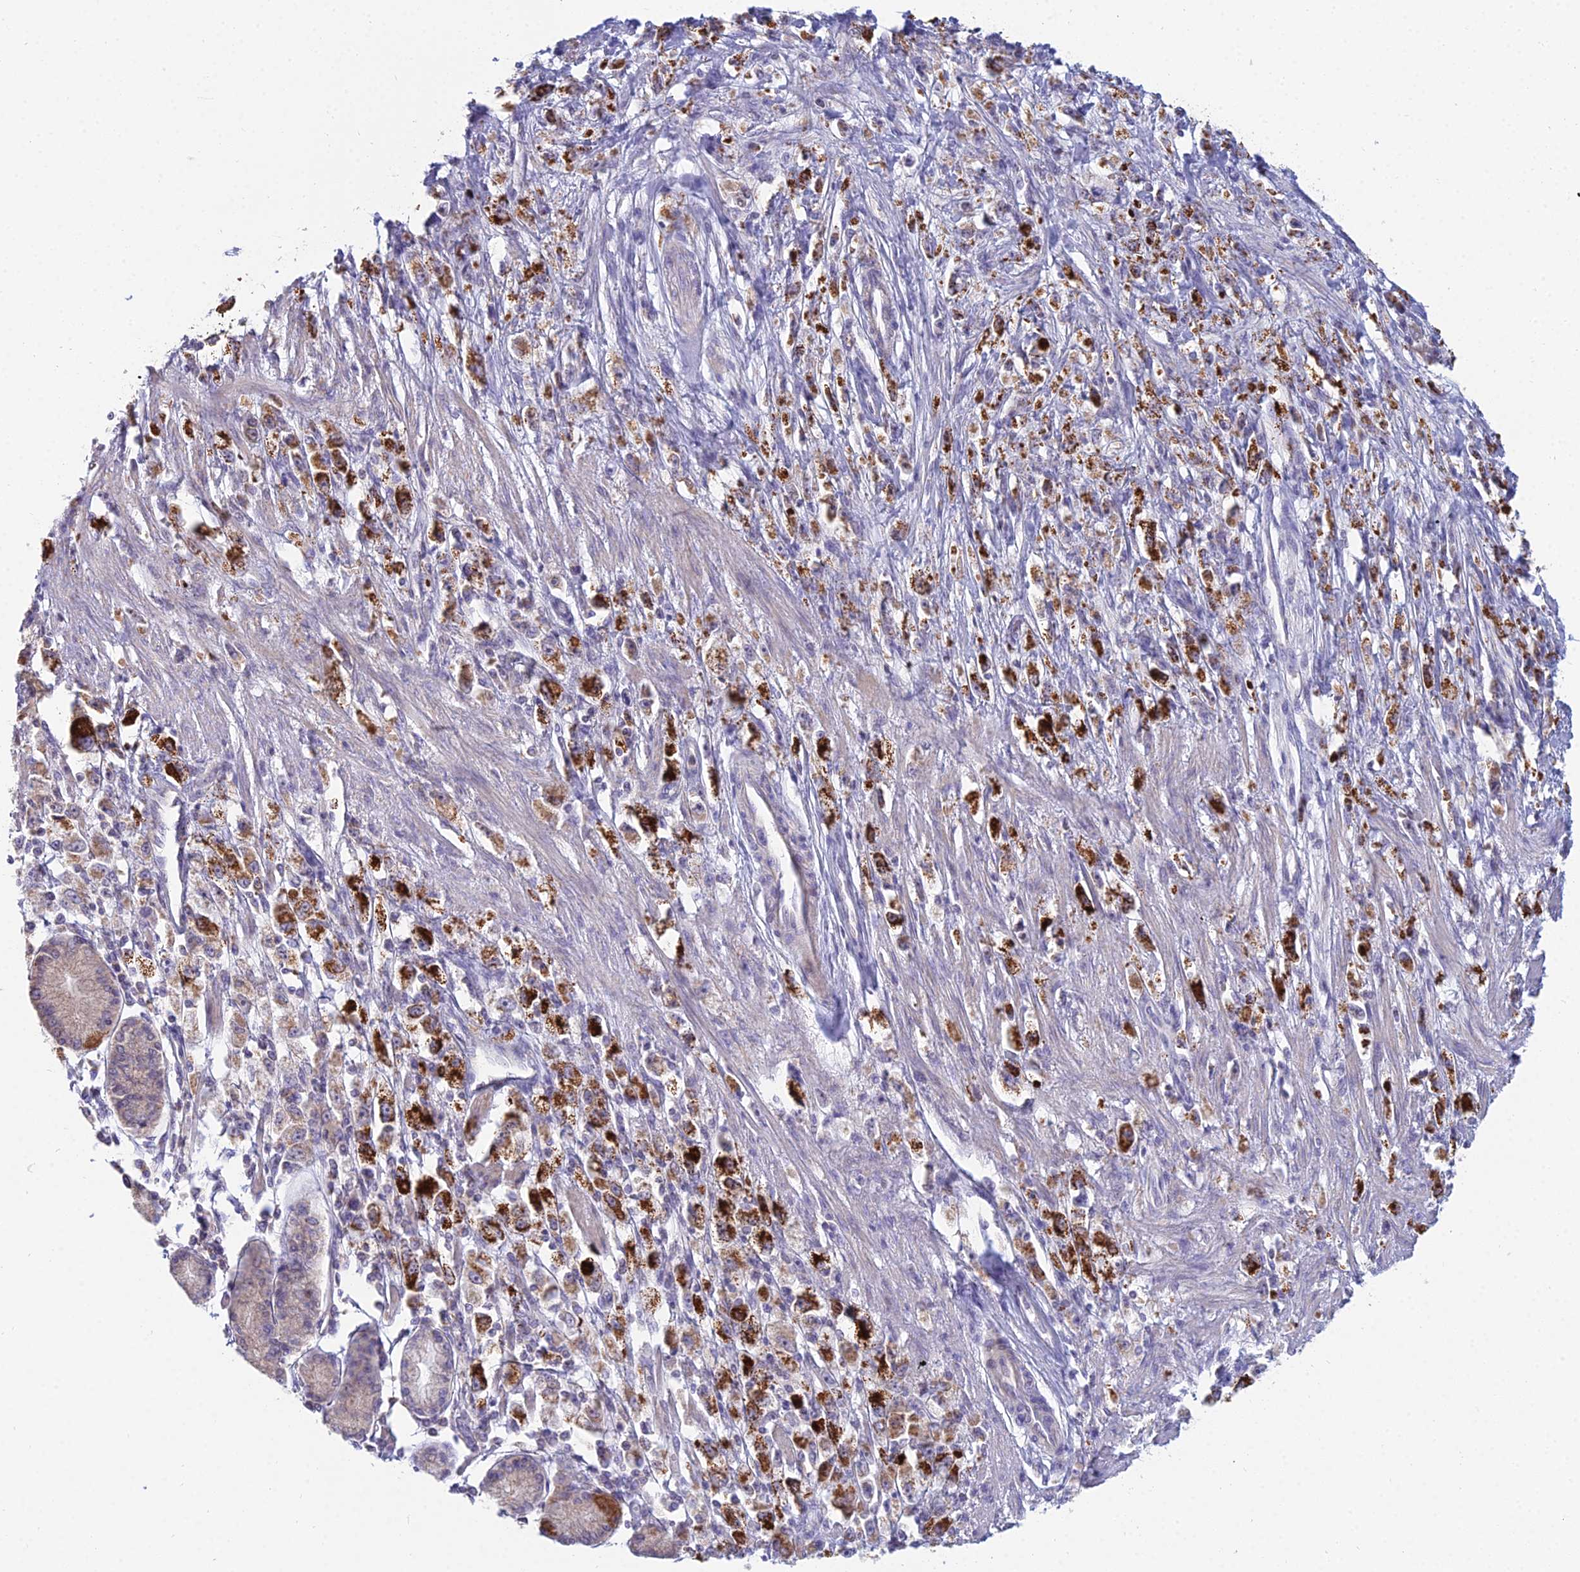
{"staining": {"intensity": "strong", "quantity": ">75%", "location": "cytoplasmic/membranous"}, "tissue": "stomach cancer", "cell_type": "Tumor cells", "image_type": "cancer", "snomed": [{"axis": "morphology", "description": "Adenocarcinoma, NOS"}, {"axis": "topography", "description": "Stomach"}], "caption": "DAB (3,3'-diaminobenzidine) immunohistochemical staining of stomach adenocarcinoma reveals strong cytoplasmic/membranous protein positivity in approximately >75% of tumor cells.", "gene": "CFAP206", "patient": {"sex": "female", "age": 59}}